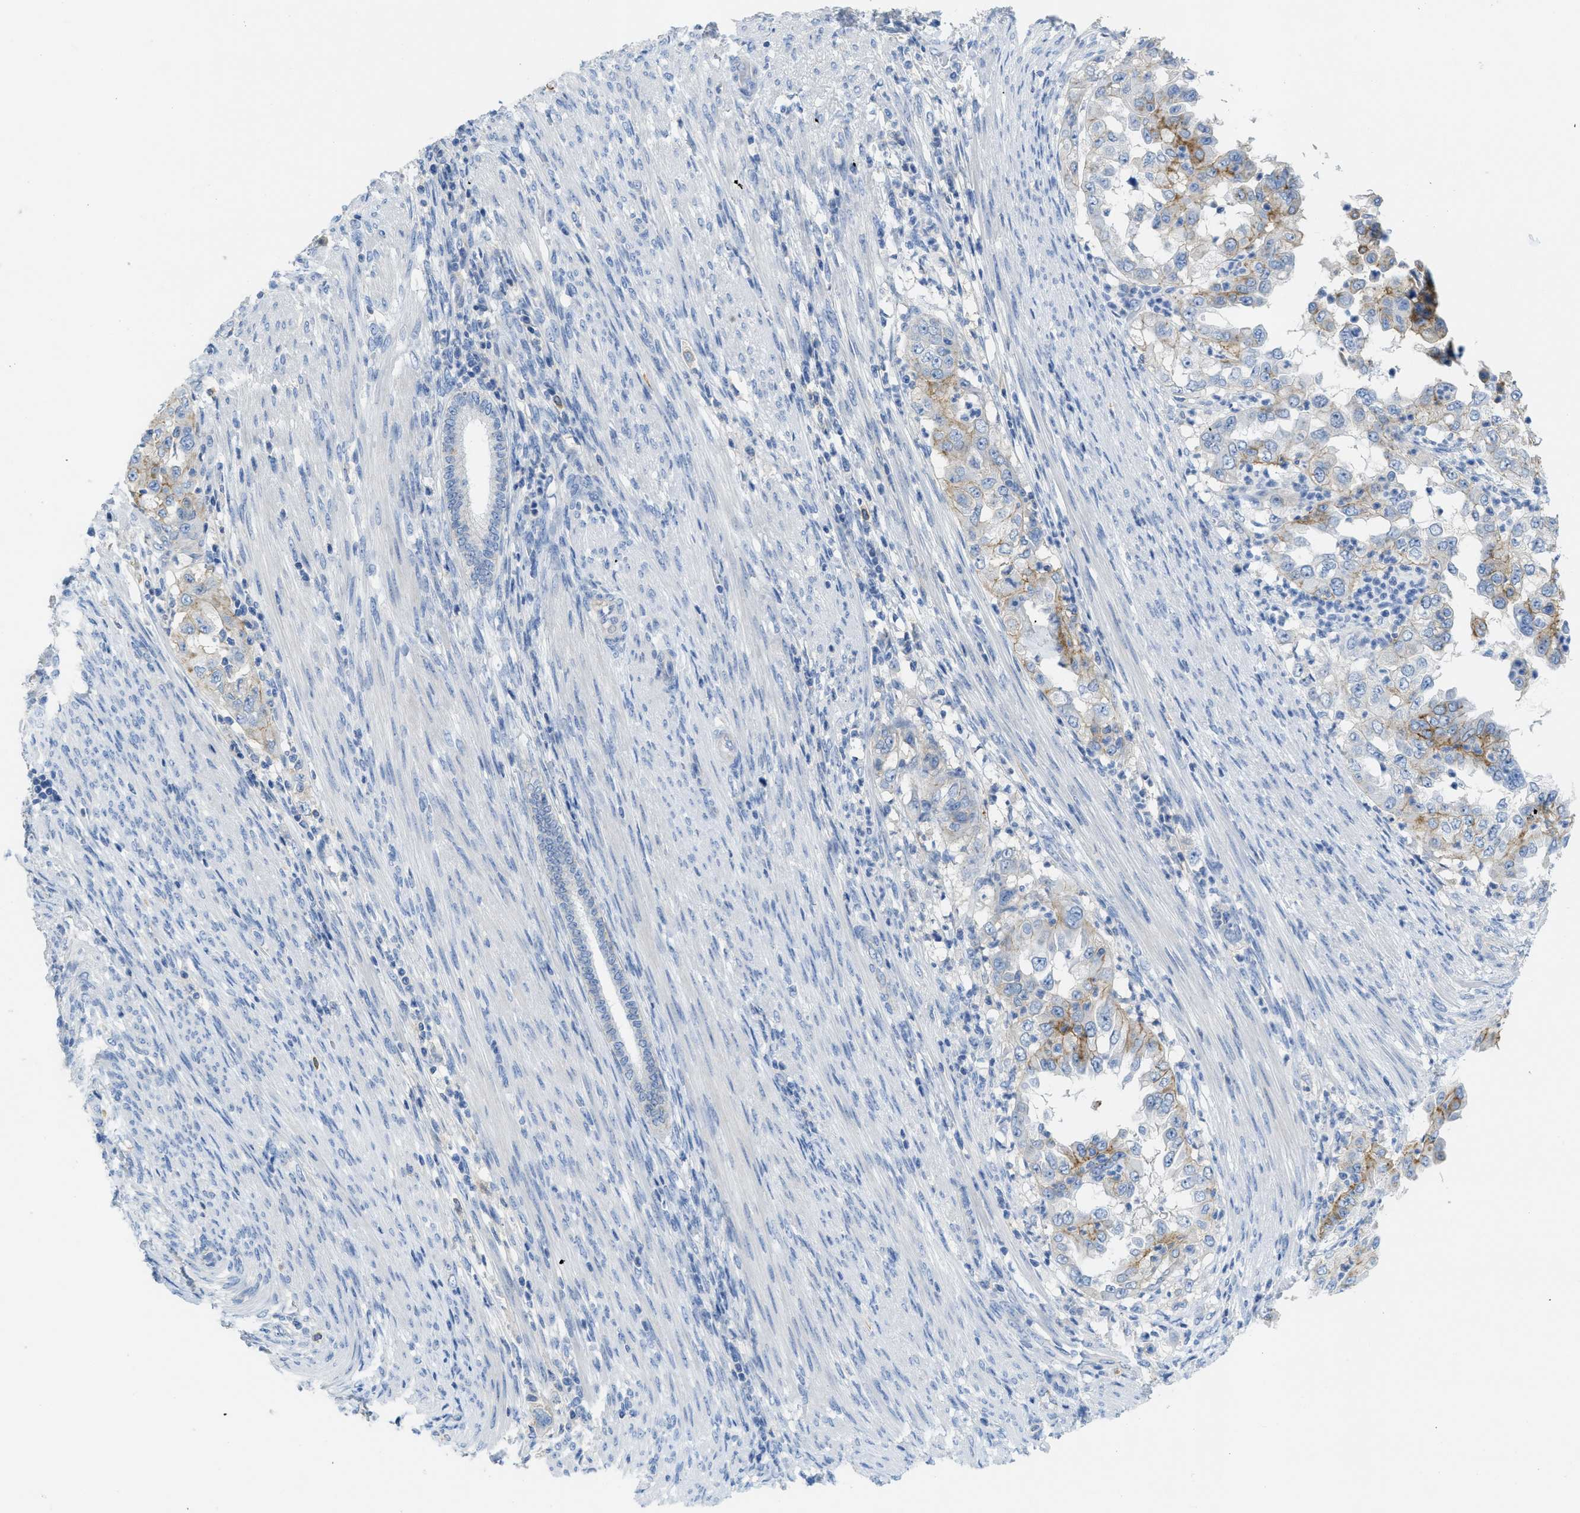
{"staining": {"intensity": "moderate", "quantity": "25%-75%", "location": "cytoplasmic/membranous"}, "tissue": "endometrial cancer", "cell_type": "Tumor cells", "image_type": "cancer", "snomed": [{"axis": "morphology", "description": "Adenocarcinoma, NOS"}, {"axis": "topography", "description": "Endometrium"}], "caption": "A medium amount of moderate cytoplasmic/membranous staining is identified in approximately 25%-75% of tumor cells in endometrial adenocarcinoma tissue.", "gene": "CNNM4", "patient": {"sex": "female", "age": 85}}